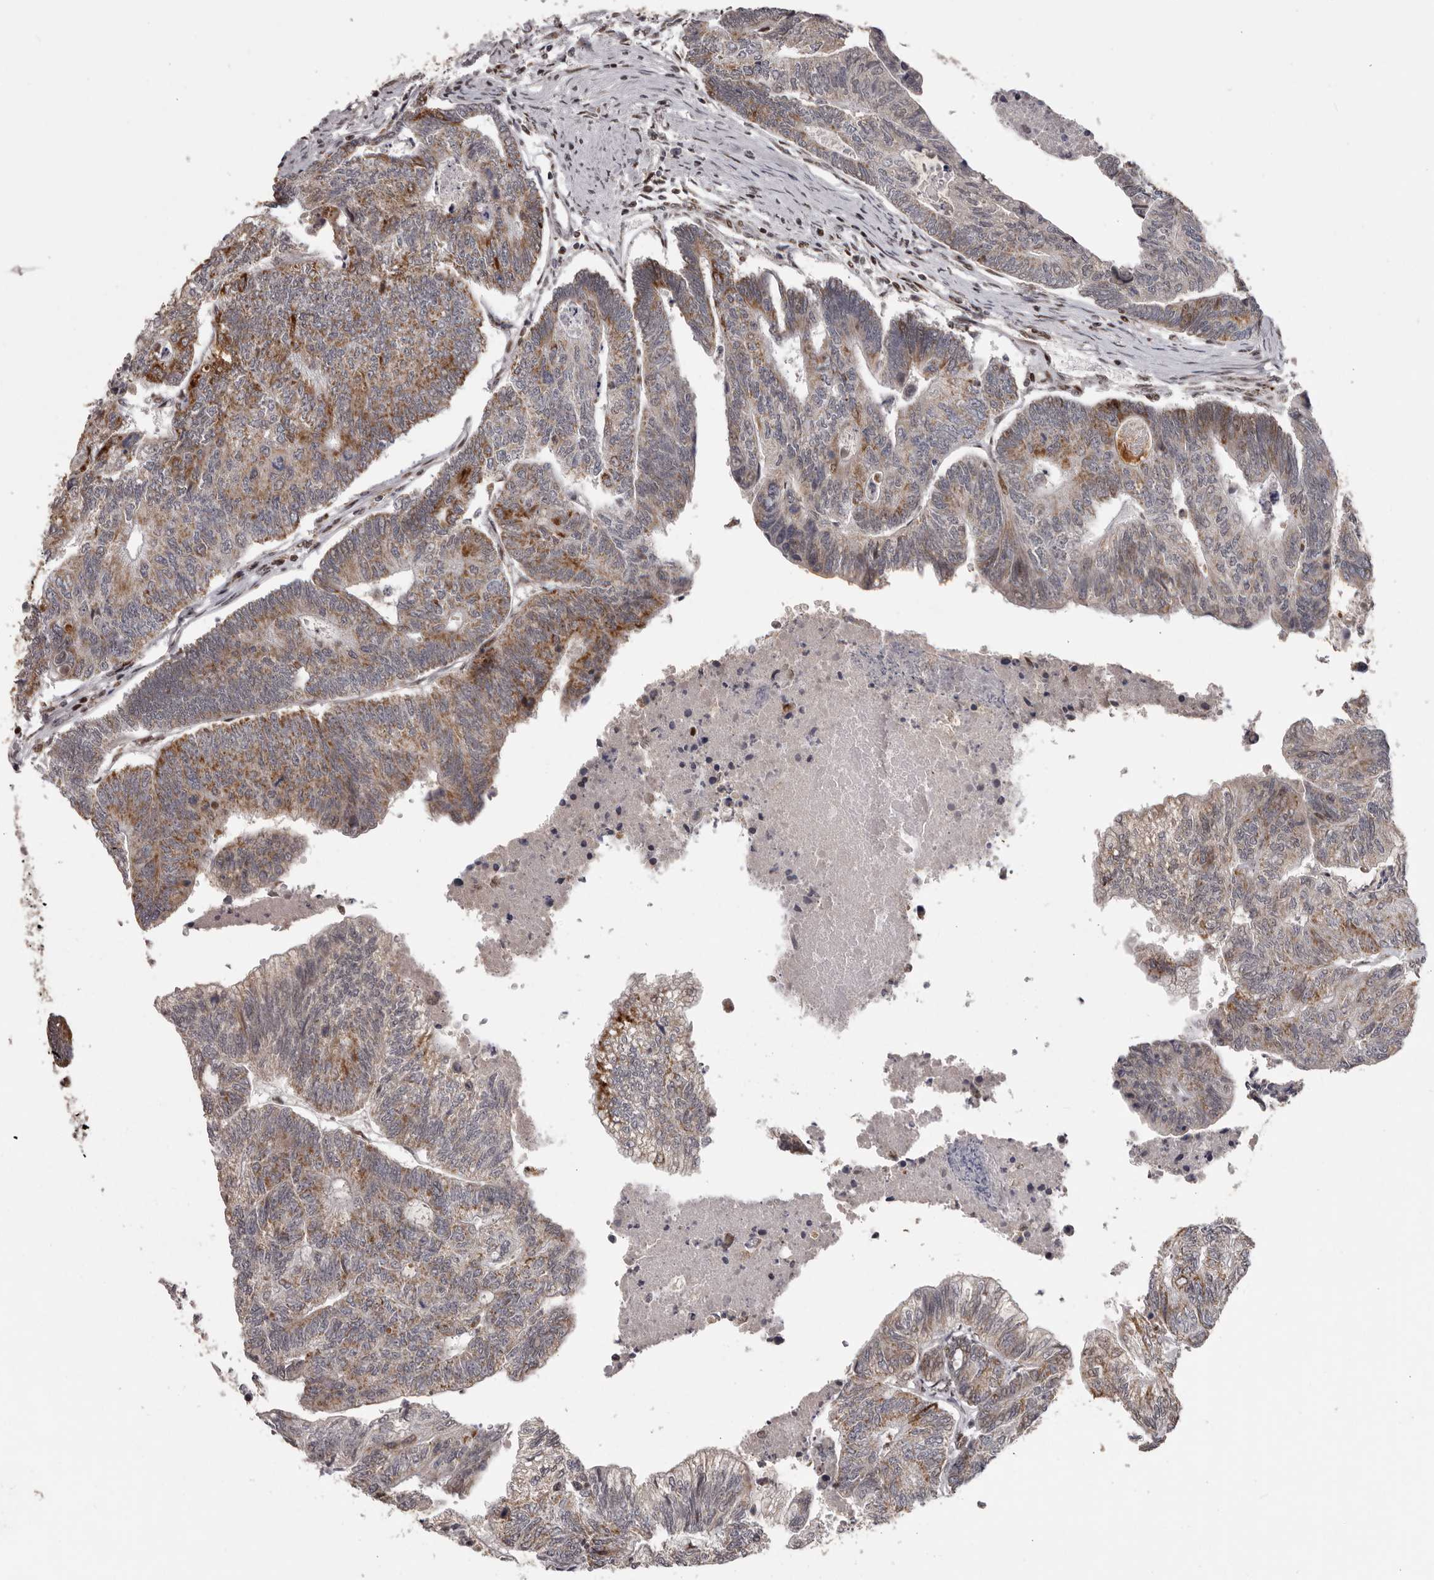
{"staining": {"intensity": "moderate", "quantity": ">75%", "location": "cytoplasmic/membranous"}, "tissue": "colorectal cancer", "cell_type": "Tumor cells", "image_type": "cancer", "snomed": [{"axis": "morphology", "description": "Adenocarcinoma, NOS"}, {"axis": "topography", "description": "Colon"}], "caption": "A micrograph showing moderate cytoplasmic/membranous staining in about >75% of tumor cells in adenocarcinoma (colorectal), as visualized by brown immunohistochemical staining.", "gene": "C17orf99", "patient": {"sex": "female", "age": 67}}